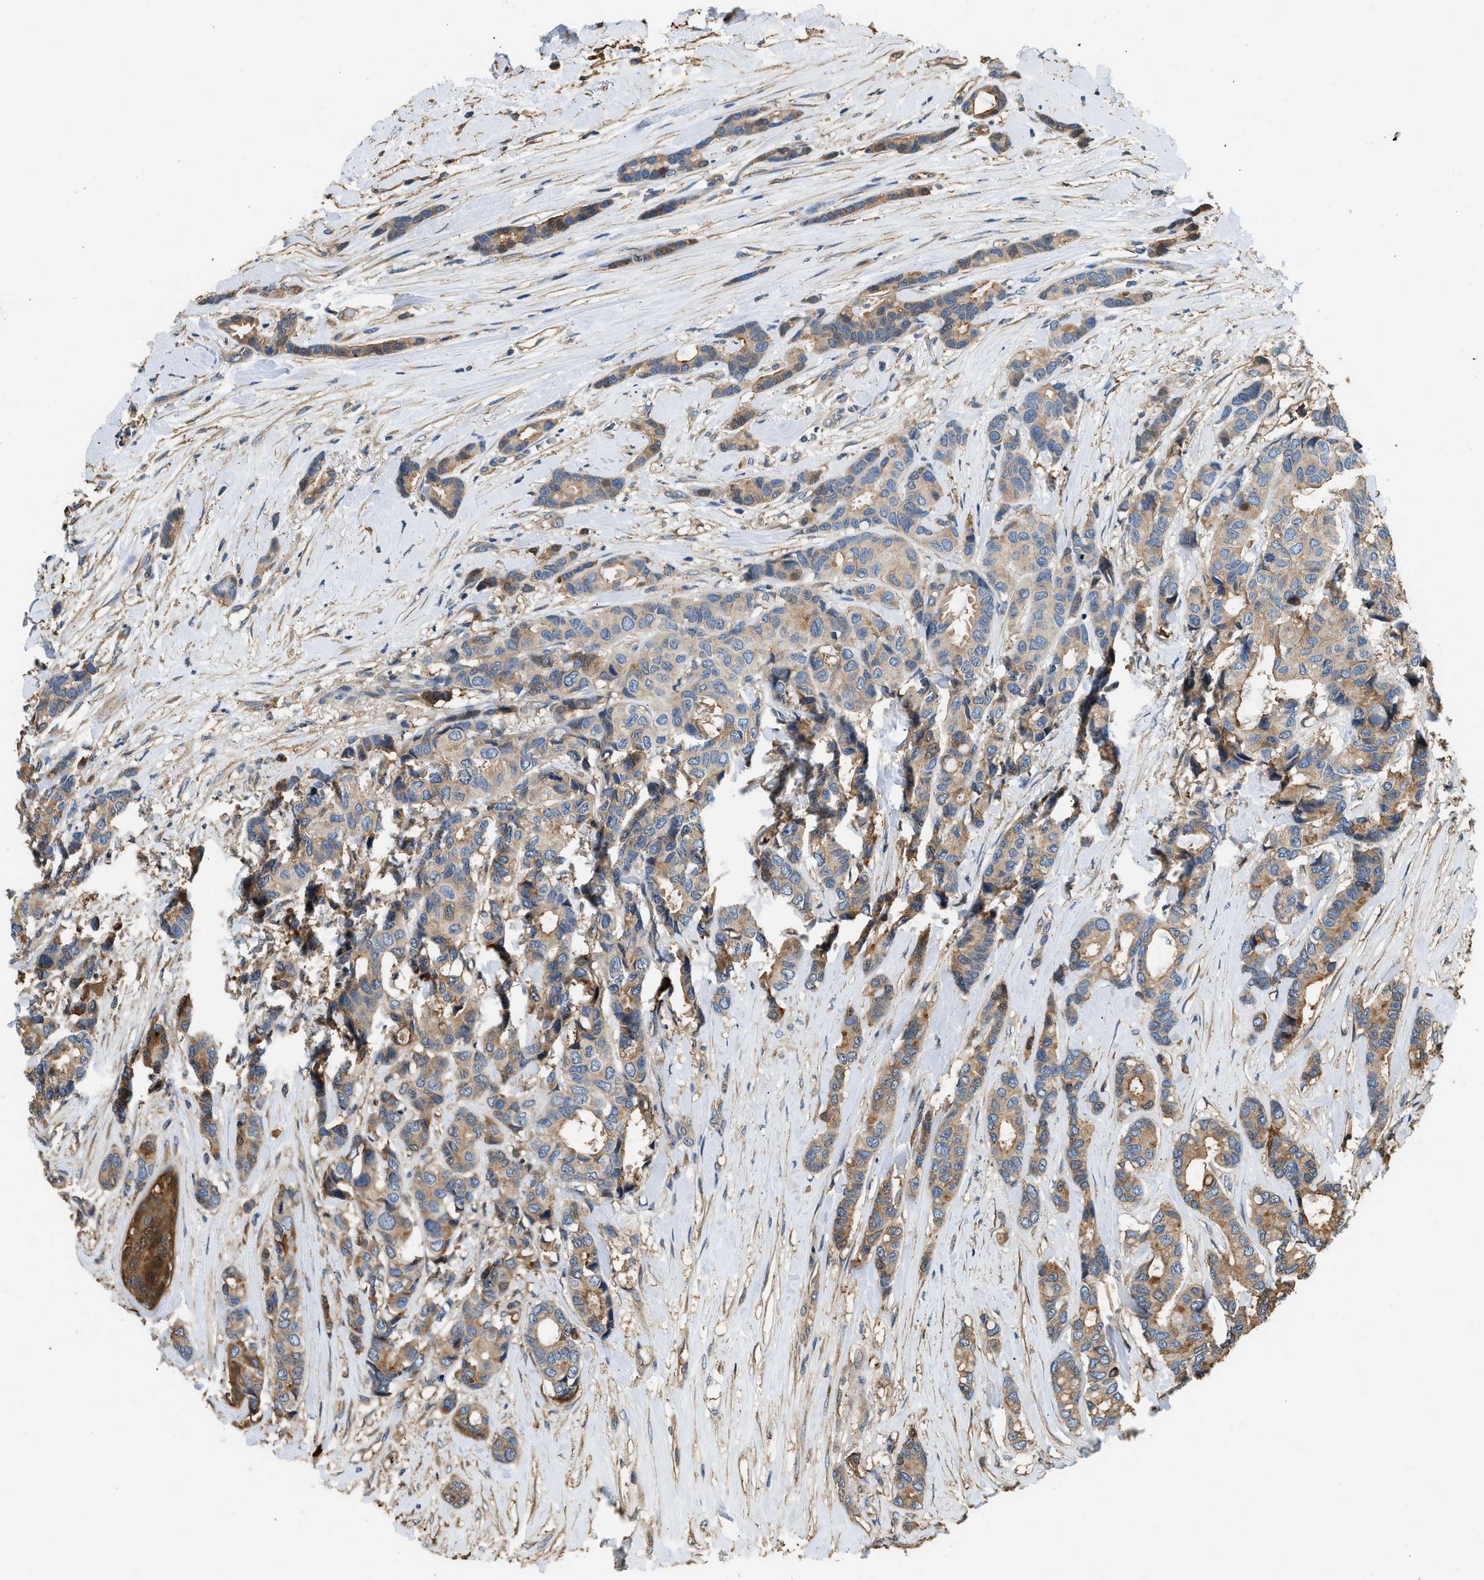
{"staining": {"intensity": "moderate", "quantity": ">75%", "location": "cytoplasmic/membranous"}, "tissue": "breast cancer", "cell_type": "Tumor cells", "image_type": "cancer", "snomed": [{"axis": "morphology", "description": "Duct carcinoma"}, {"axis": "topography", "description": "Breast"}], "caption": "Immunohistochemistry (IHC) micrograph of neoplastic tissue: breast infiltrating ductal carcinoma stained using immunohistochemistry shows medium levels of moderate protein expression localized specifically in the cytoplasmic/membranous of tumor cells, appearing as a cytoplasmic/membranous brown color.", "gene": "ANXA3", "patient": {"sex": "female", "age": 87}}